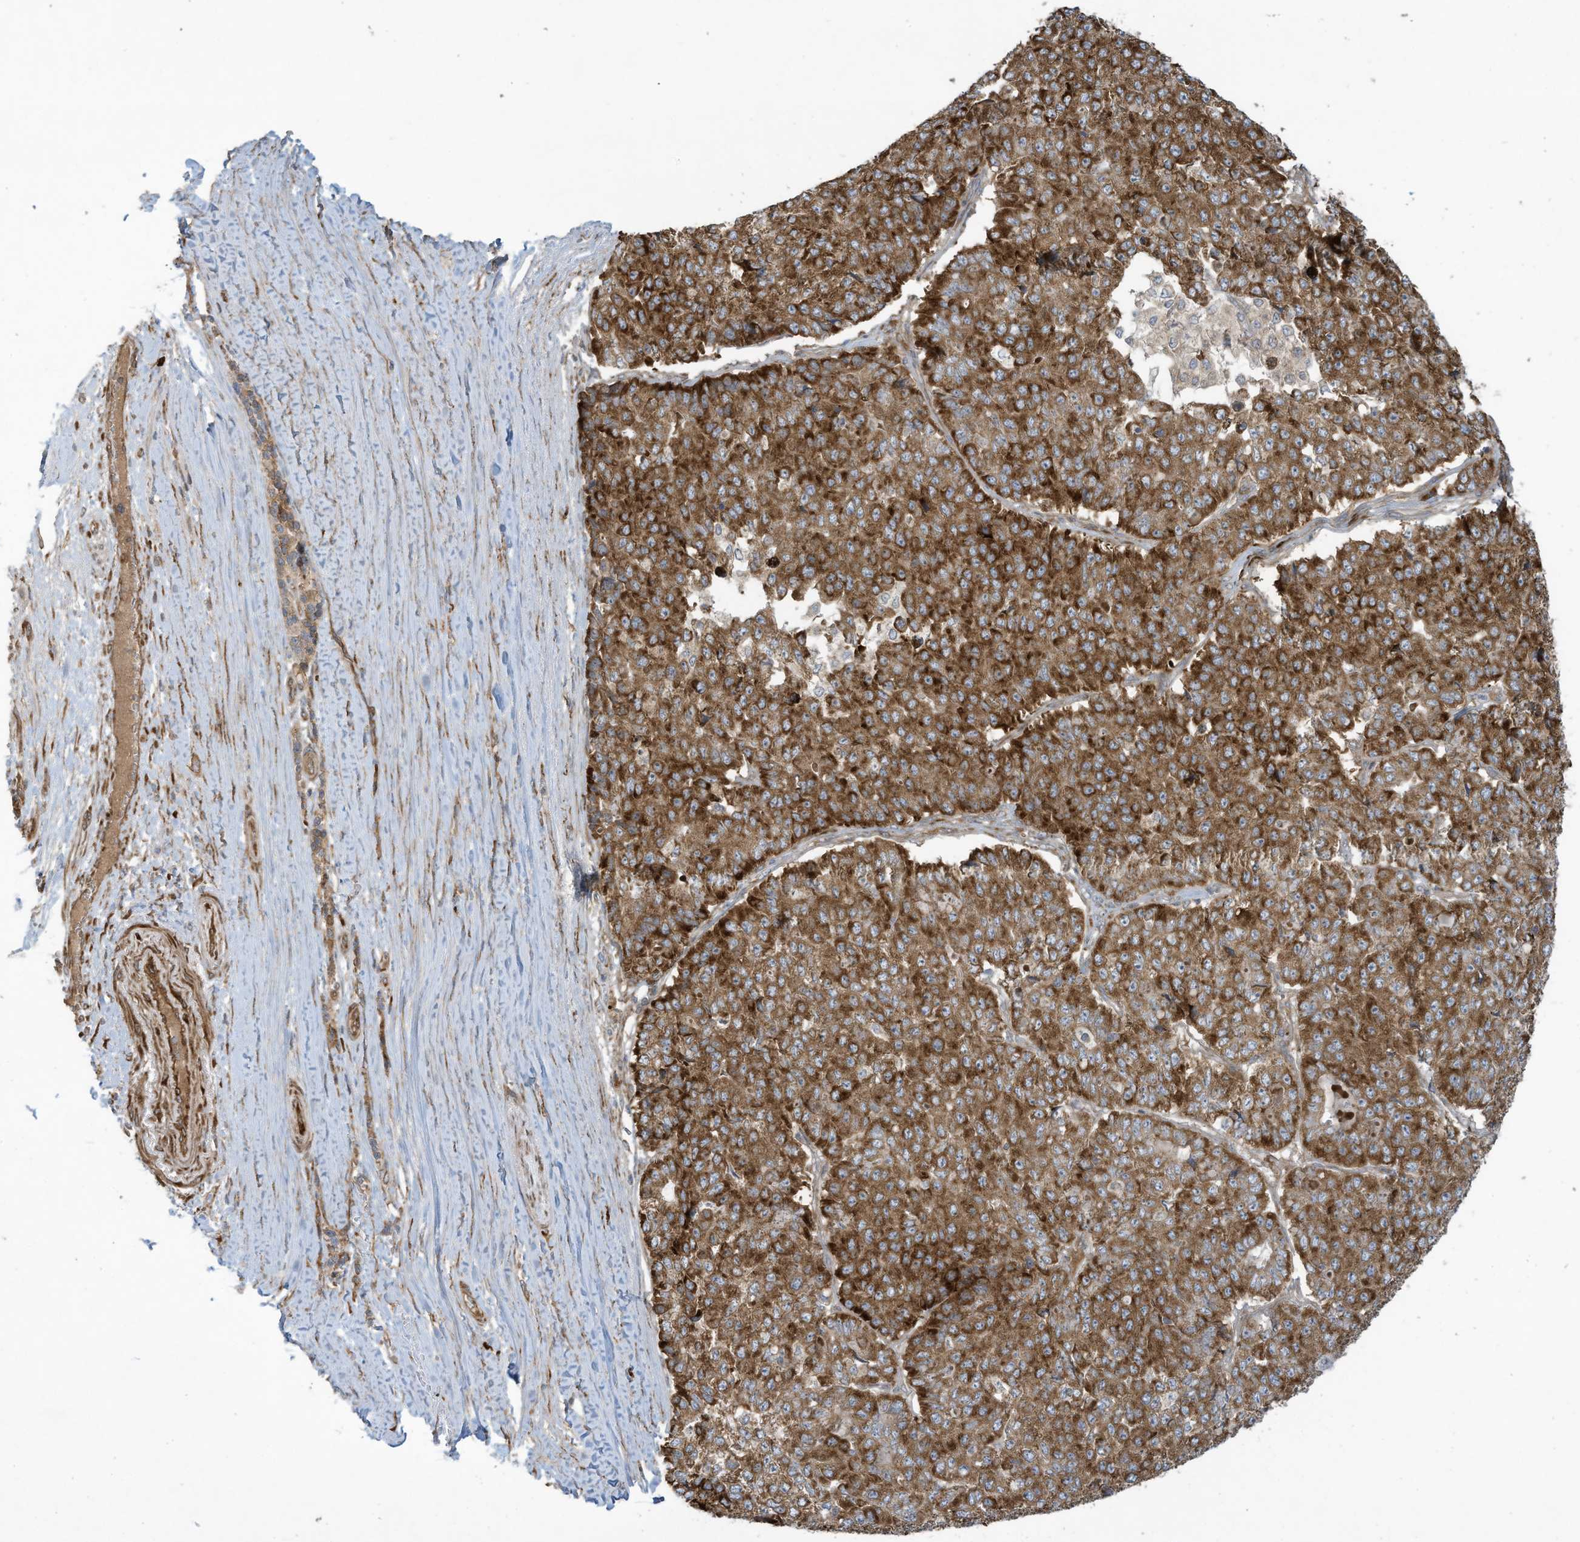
{"staining": {"intensity": "strong", "quantity": ">75%", "location": "cytoplasmic/membranous"}, "tissue": "pancreatic cancer", "cell_type": "Tumor cells", "image_type": "cancer", "snomed": [{"axis": "morphology", "description": "Adenocarcinoma, NOS"}, {"axis": "topography", "description": "Pancreas"}], "caption": "Immunohistochemical staining of pancreatic adenocarcinoma exhibits high levels of strong cytoplasmic/membranous expression in approximately >75% of tumor cells. The protein of interest is stained brown, and the nuclei are stained in blue (DAB (3,3'-diaminobenzidine) IHC with brightfield microscopy, high magnification).", "gene": "DDIT4", "patient": {"sex": "male", "age": 50}}